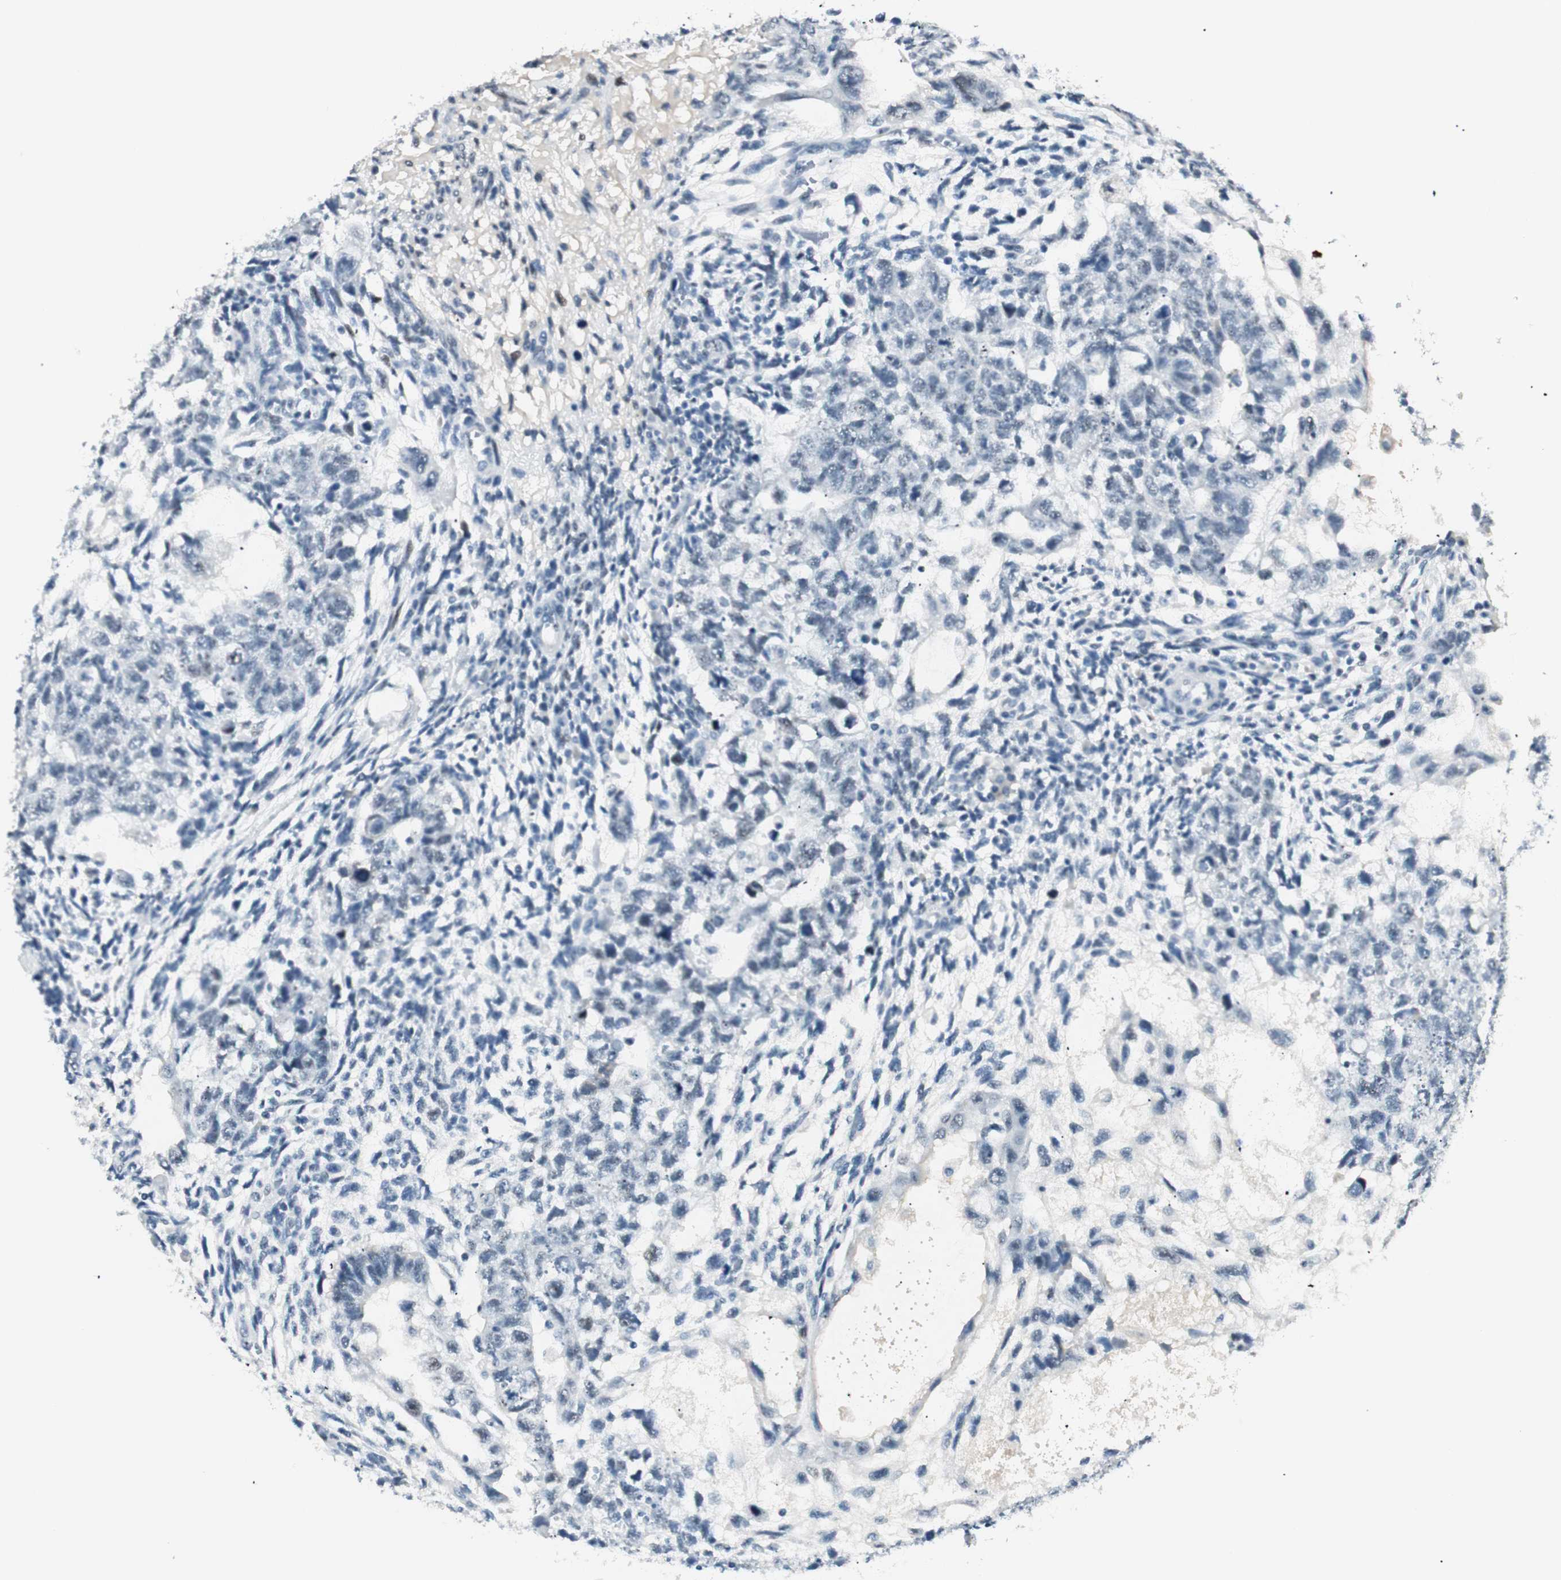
{"staining": {"intensity": "negative", "quantity": "none", "location": "none"}, "tissue": "testis cancer", "cell_type": "Tumor cells", "image_type": "cancer", "snomed": [{"axis": "morphology", "description": "Normal tissue, NOS"}, {"axis": "morphology", "description": "Carcinoma, Embryonal, NOS"}, {"axis": "topography", "description": "Testis"}], "caption": "Tumor cells show no significant protein expression in testis cancer (embryonal carcinoma).", "gene": "HOXB13", "patient": {"sex": "male", "age": 36}}